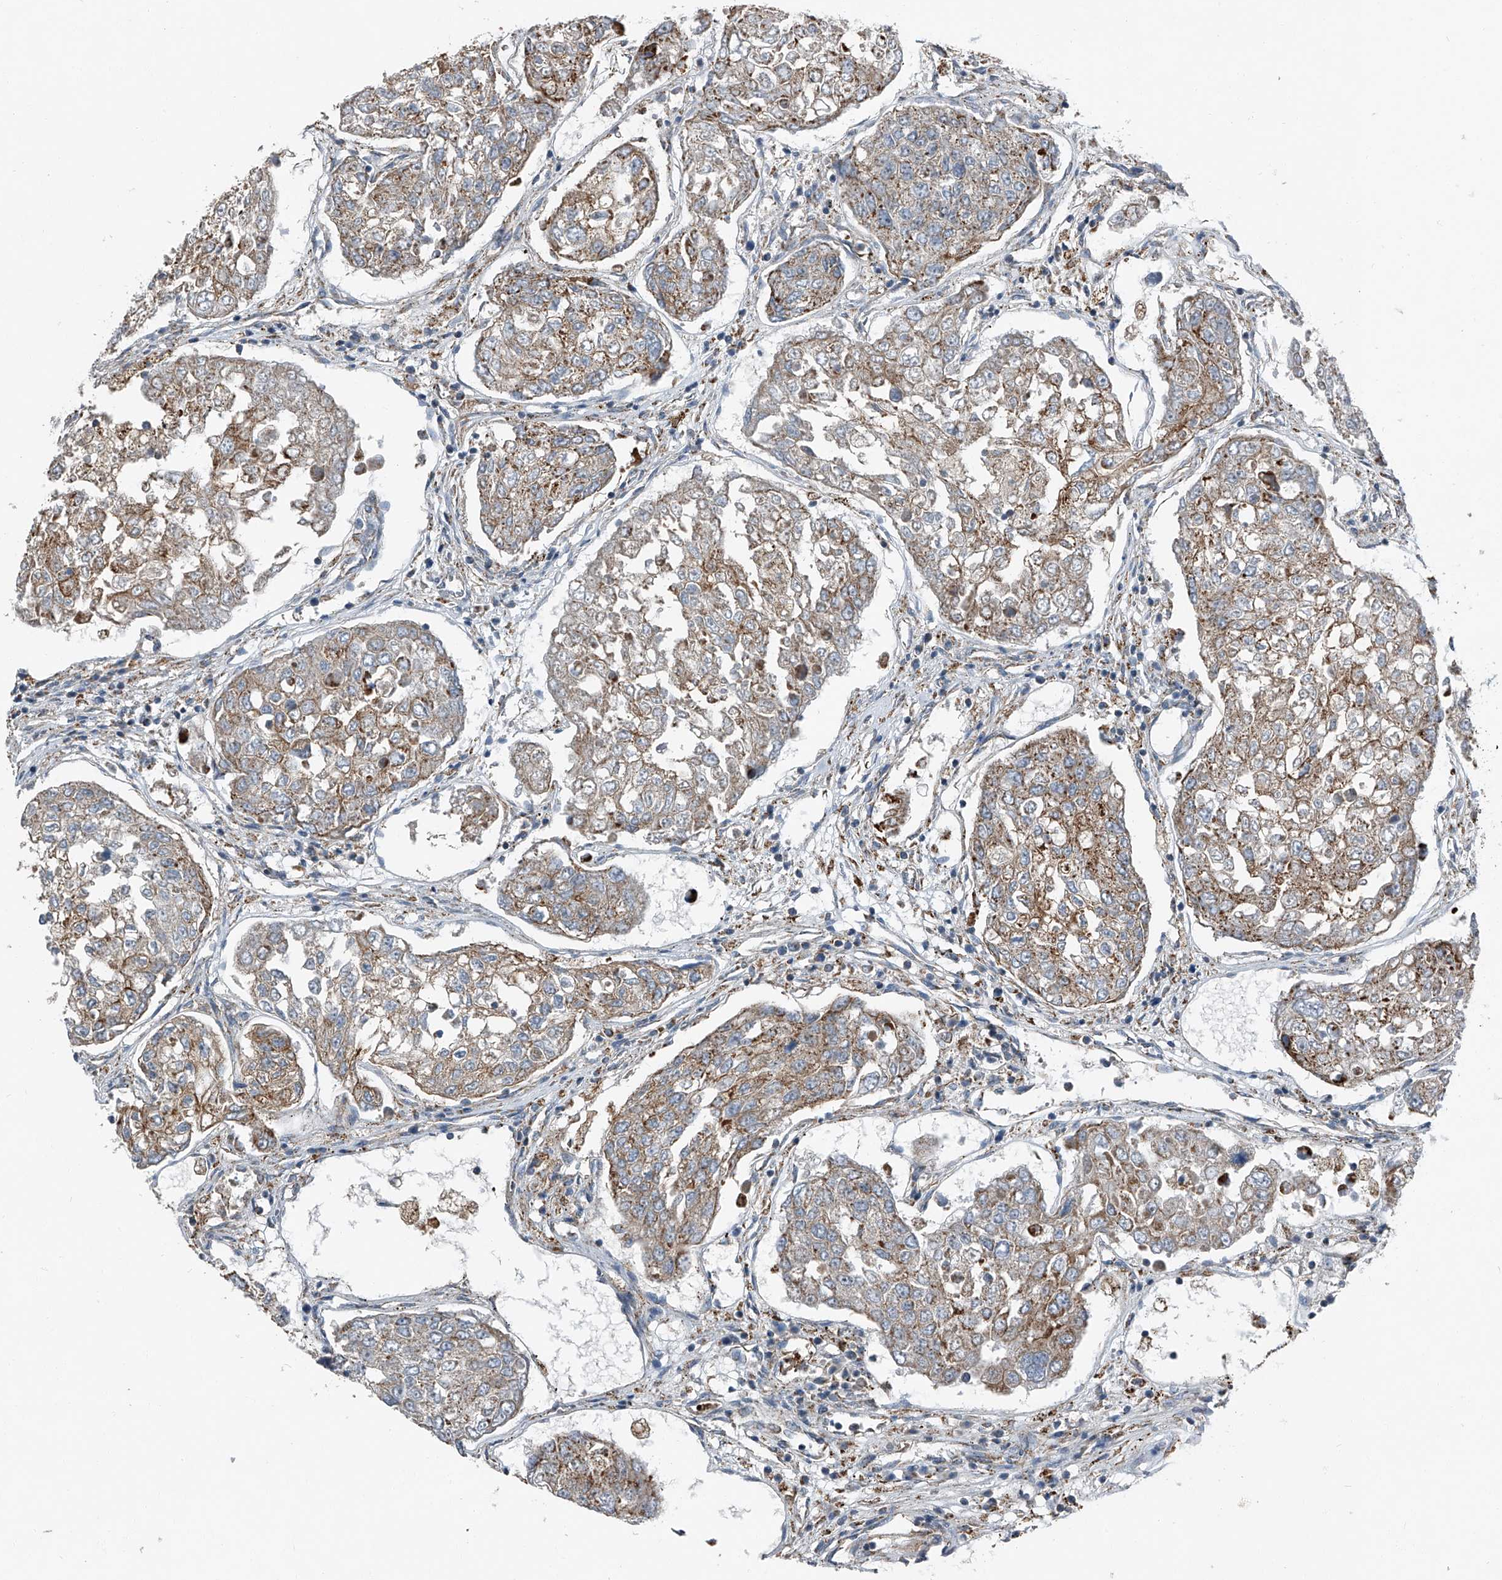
{"staining": {"intensity": "strong", "quantity": ">75%", "location": "cytoplasmic/membranous"}, "tissue": "urothelial cancer", "cell_type": "Tumor cells", "image_type": "cancer", "snomed": [{"axis": "morphology", "description": "Urothelial carcinoma, High grade"}, {"axis": "topography", "description": "Lymph node"}, {"axis": "topography", "description": "Urinary bladder"}], "caption": "Tumor cells show high levels of strong cytoplasmic/membranous positivity in about >75% of cells in urothelial carcinoma (high-grade).", "gene": "CHRNA7", "patient": {"sex": "male", "age": 51}}